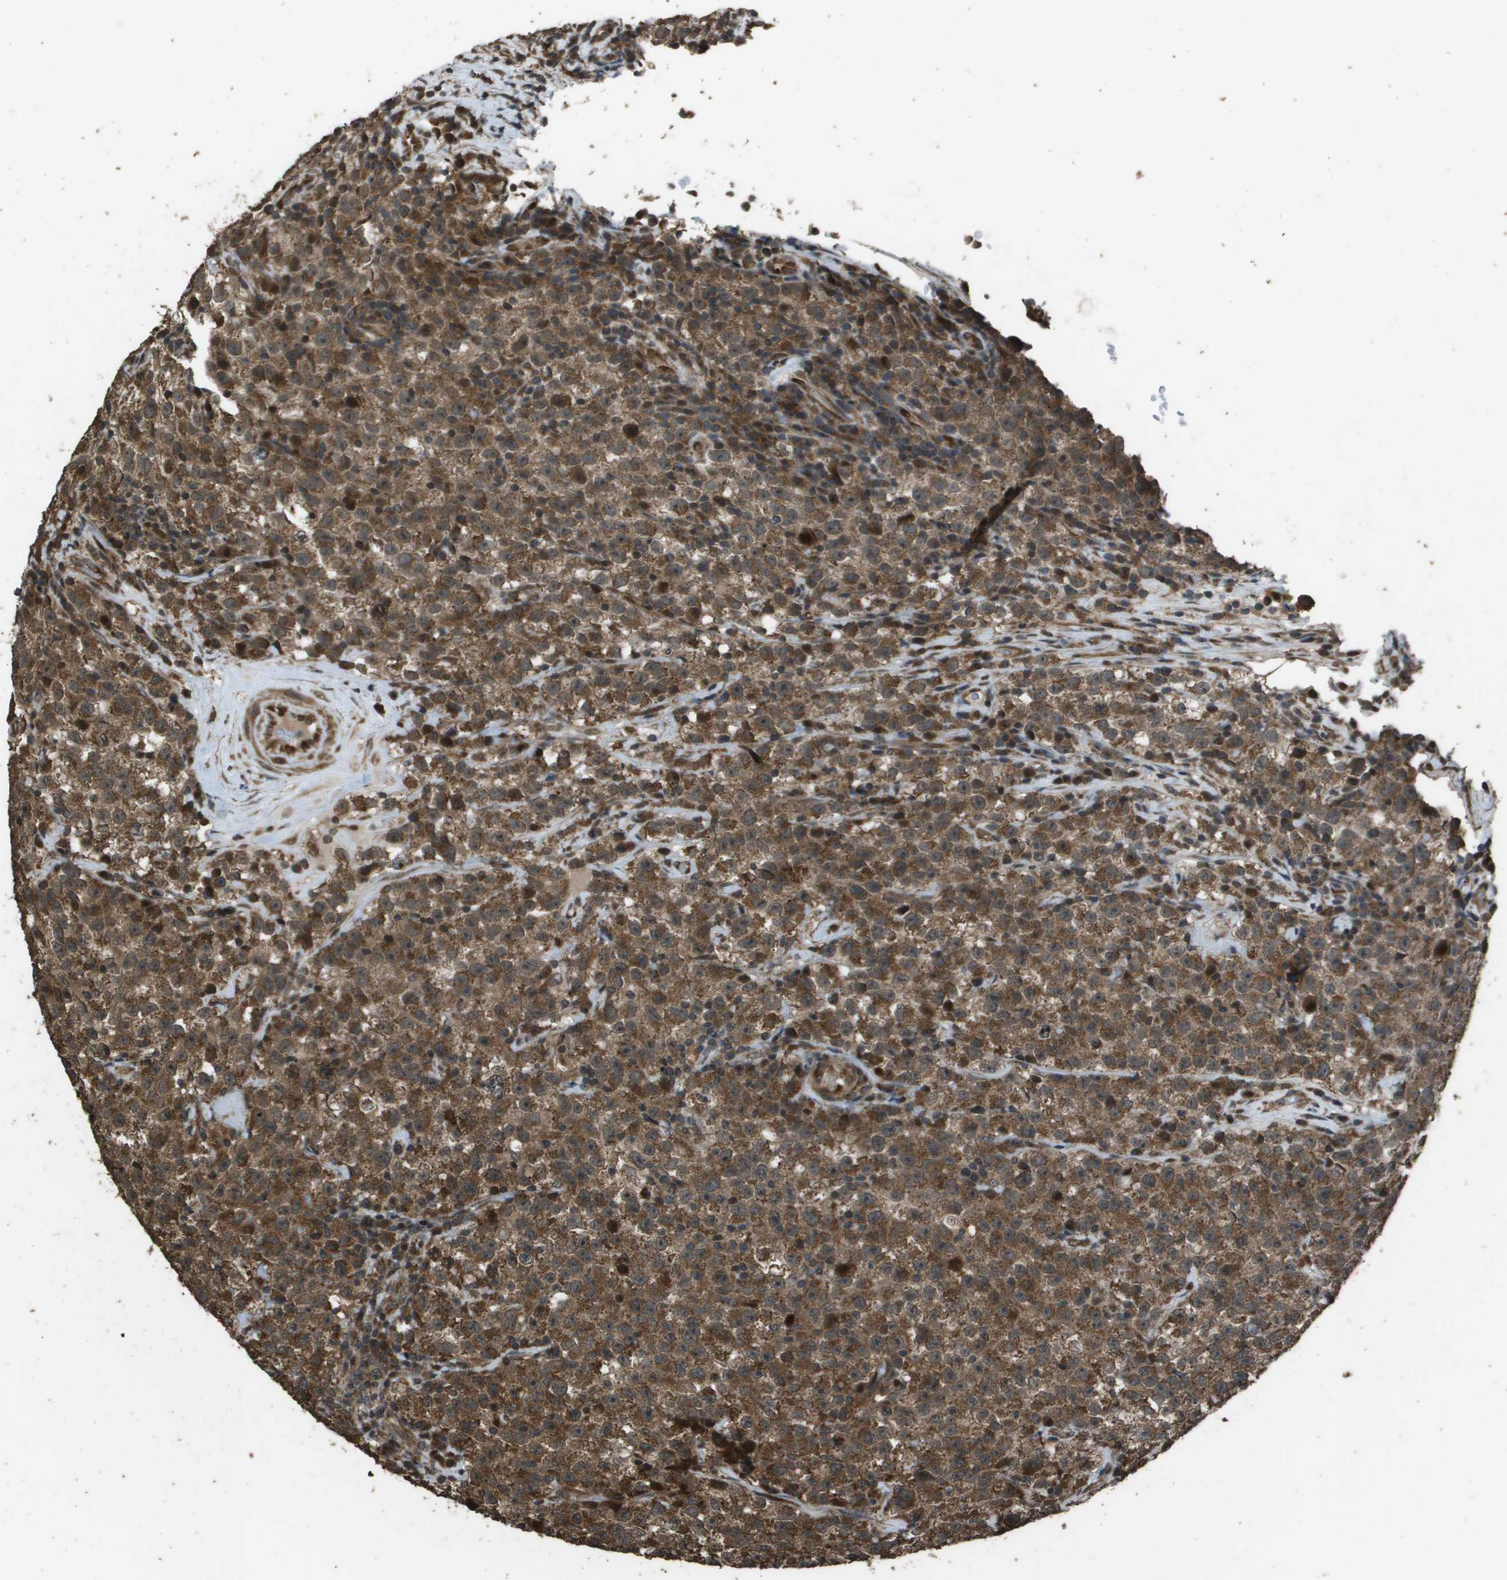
{"staining": {"intensity": "strong", "quantity": ">75%", "location": "cytoplasmic/membranous"}, "tissue": "testis cancer", "cell_type": "Tumor cells", "image_type": "cancer", "snomed": [{"axis": "morphology", "description": "Seminoma, NOS"}, {"axis": "topography", "description": "Testis"}], "caption": "High-power microscopy captured an immunohistochemistry (IHC) micrograph of testis seminoma, revealing strong cytoplasmic/membranous positivity in about >75% of tumor cells. (Brightfield microscopy of DAB IHC at high magnification).", "gene": "FIG4", "patient": {"sex": "male", "age": 22}}